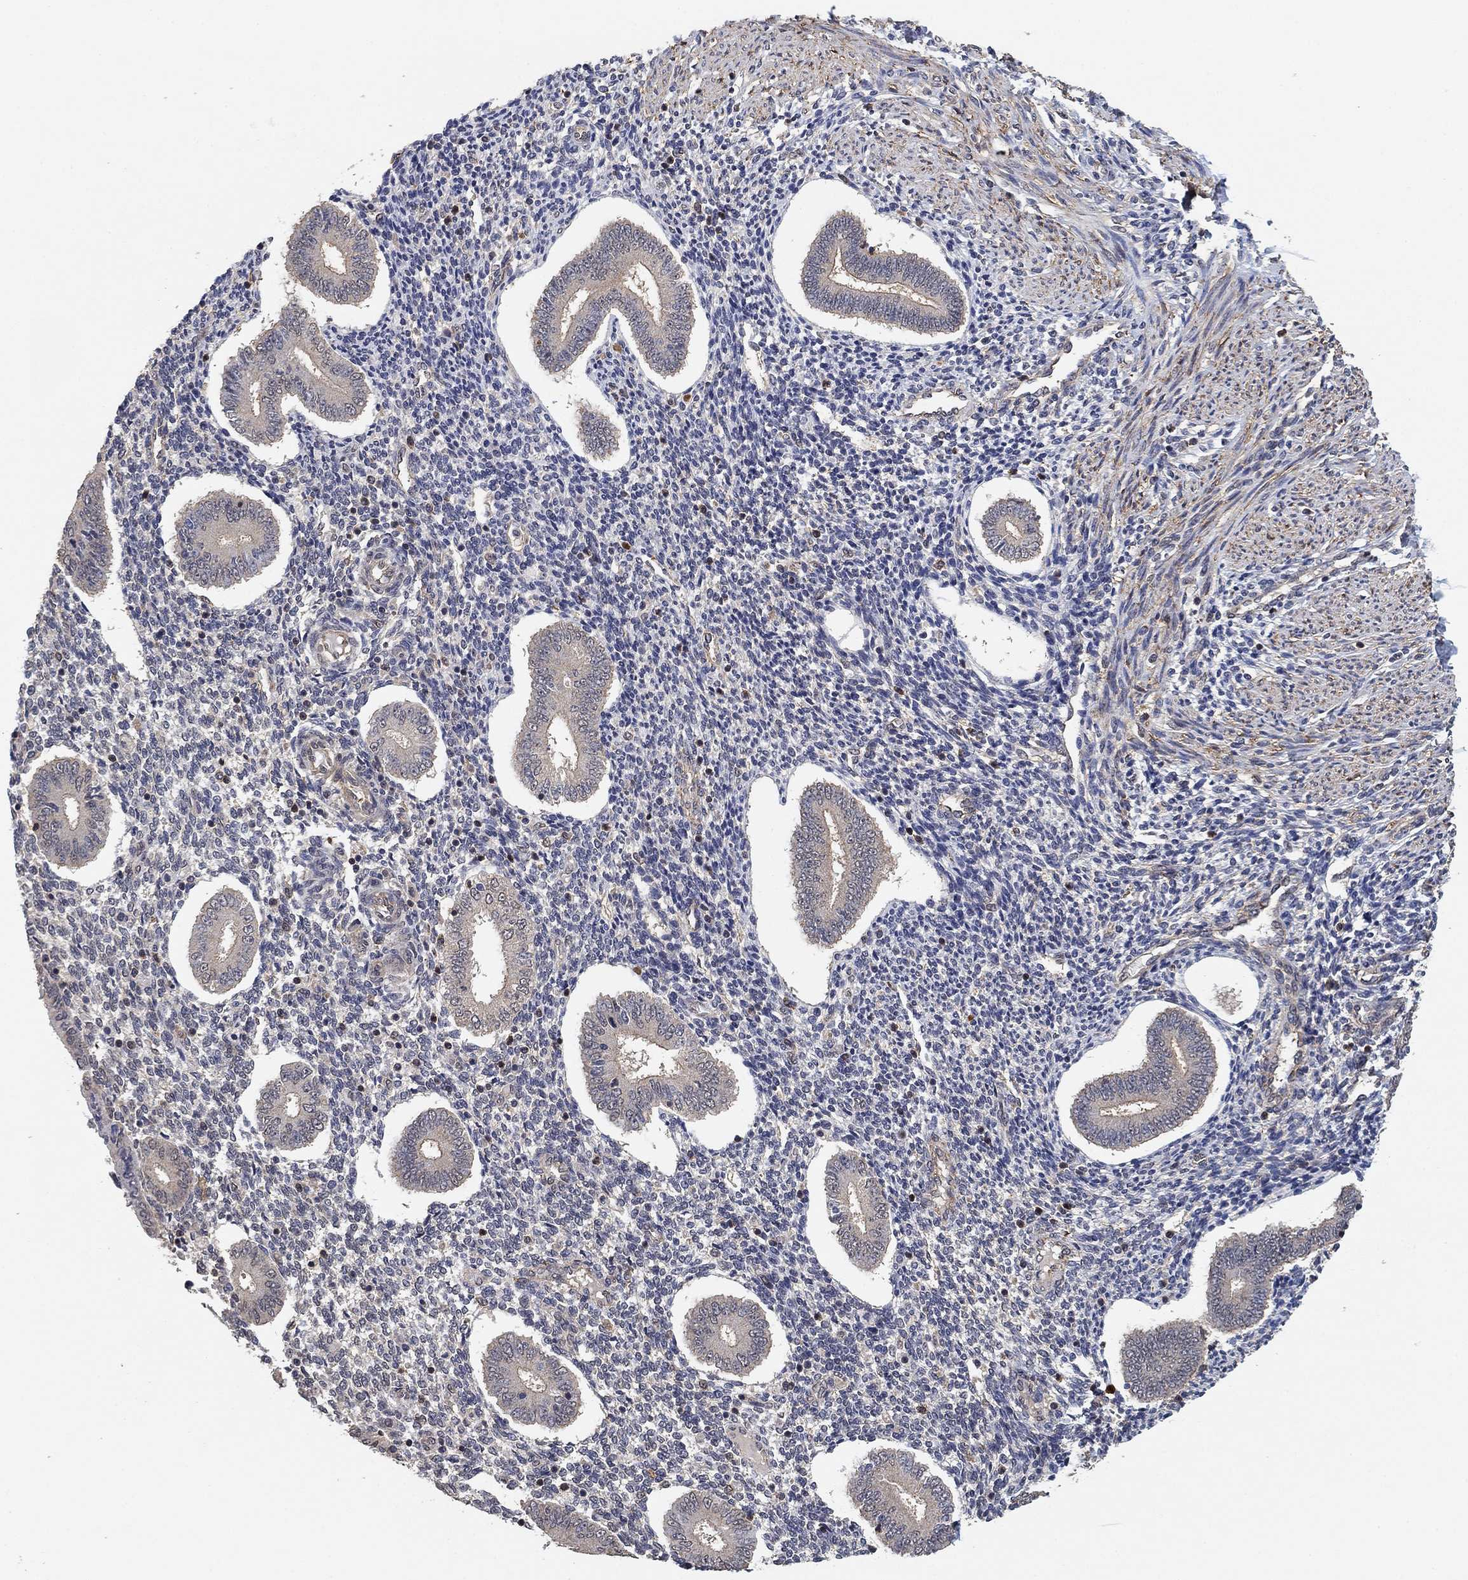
{"staining": {"intensity": "negative", "quantity": "none", "location": "none"}, "tissue": "endometrium", "cell_type": "Cells in endometrial stroma", "image_type": "normal", "snomed": [{"axis": "morphology", "description": "Normal tissue, NOS"}, {"axis": "topography", "description": "Endometrium"}], "caption": "This is a image of IHC staining of normal endometrium, which shows no staining in cells in endometrial stroma. (Brightfield microscopy of DAB (3,3'-diaminobenzidine) immunohistochemistry (IHC) at high magnification).", "gene": "CCDC43", "patient": {"sex": "female", "age": 40}}